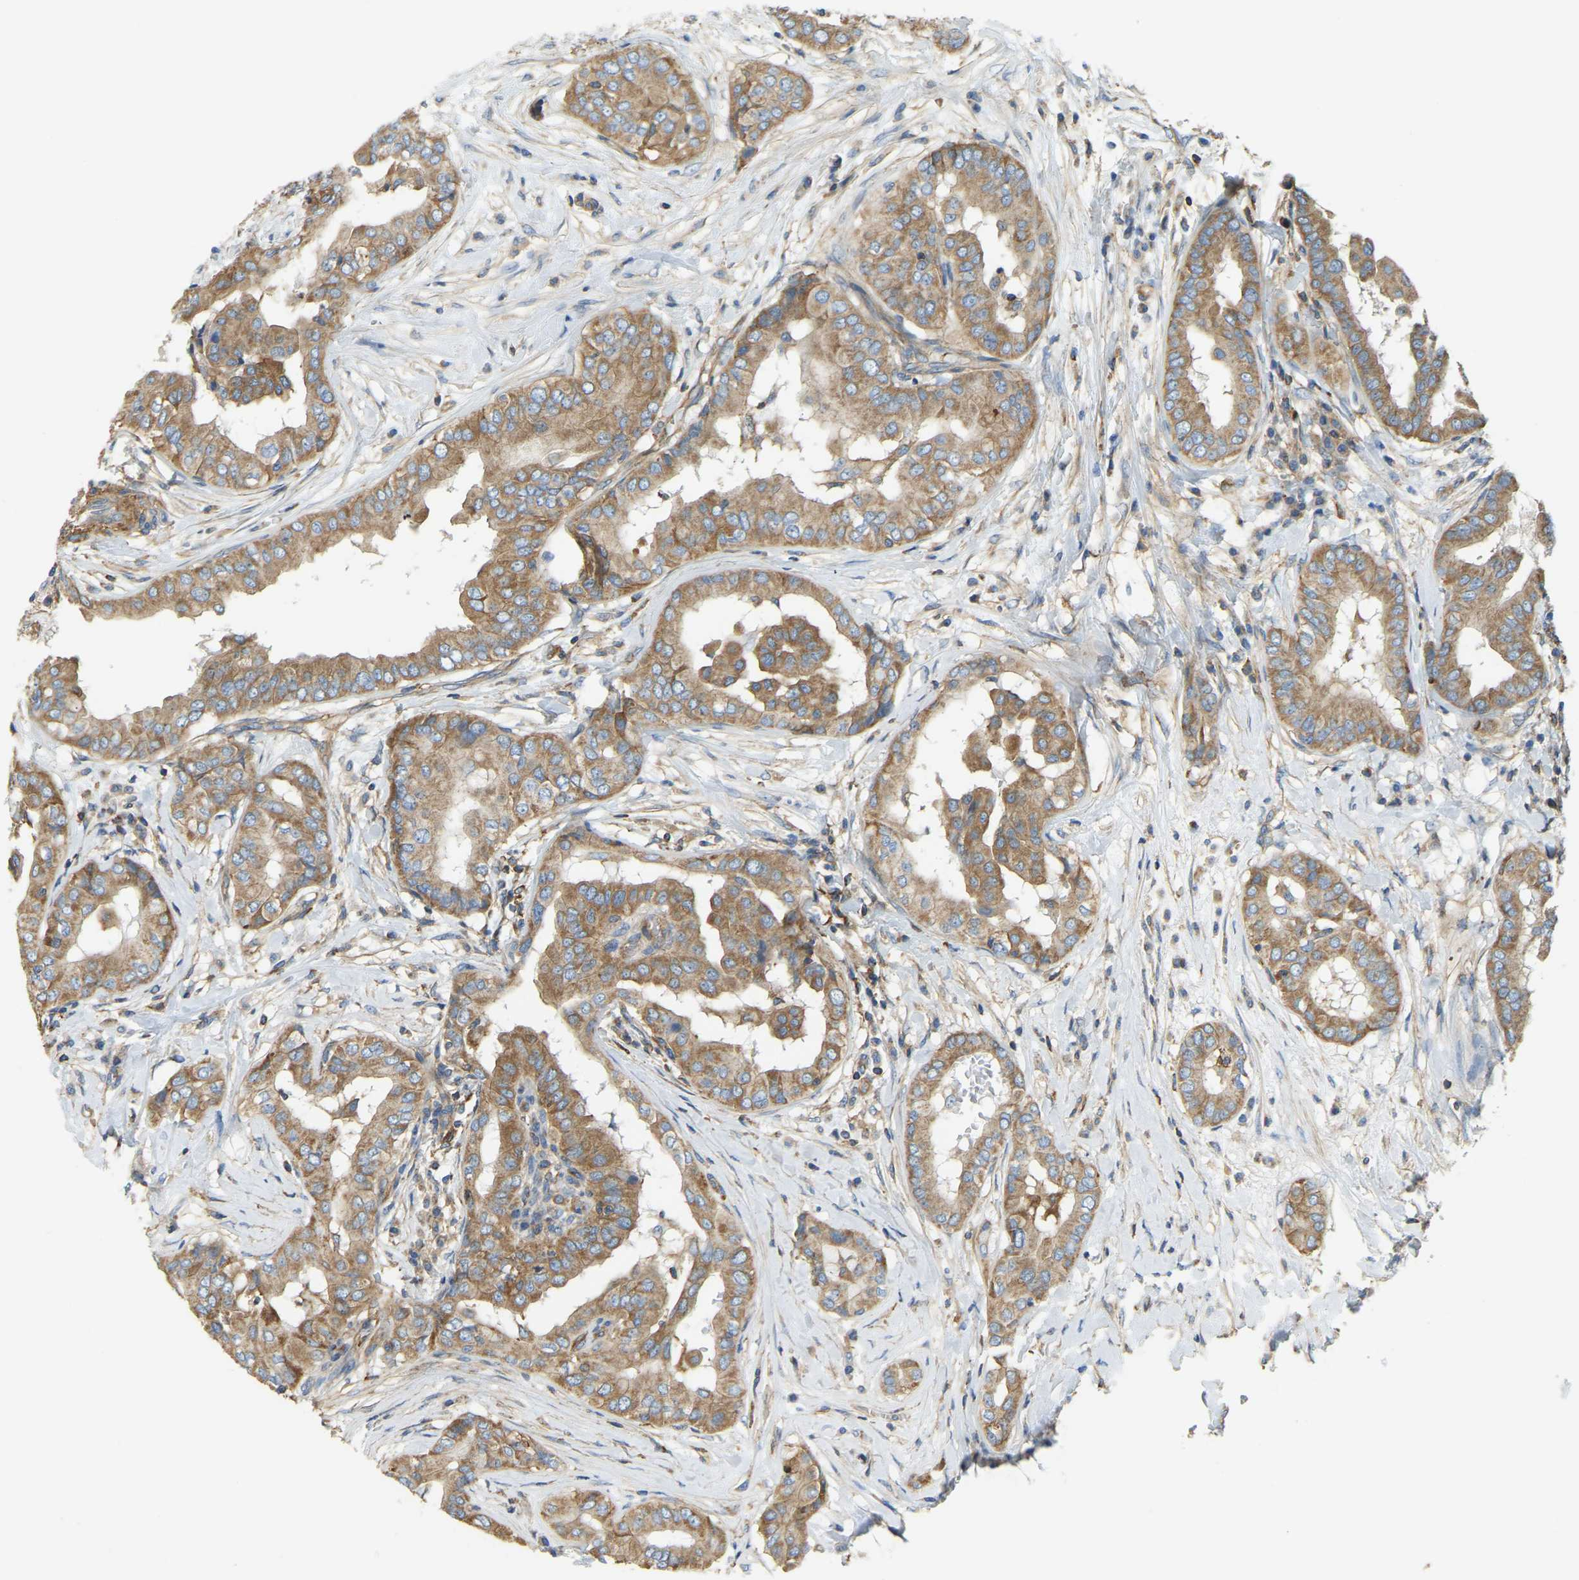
{"staining": {"intensity": "moderate", "quantity": ">75%", "location": "cytoplasmic/membranous"}, "tissue": "thyroid cancer", "cell_type": "Tumor cells", "image_type": "cancer", "snomed": [{"axis": "morphology", "description": "Papillary adenocarcinoma, NOS"}, {"axis": "topography", "description": "Thyroid gland"}], "caption": "Brown immunohistochemical staining in human thyroid papillary adenocarcinoma exhibits moderate cytoplasmic/membranous staining in approximately >75% of tumor cells.", "gene": "AHNAK", "patient": {"sex": "male", "age": 33}}